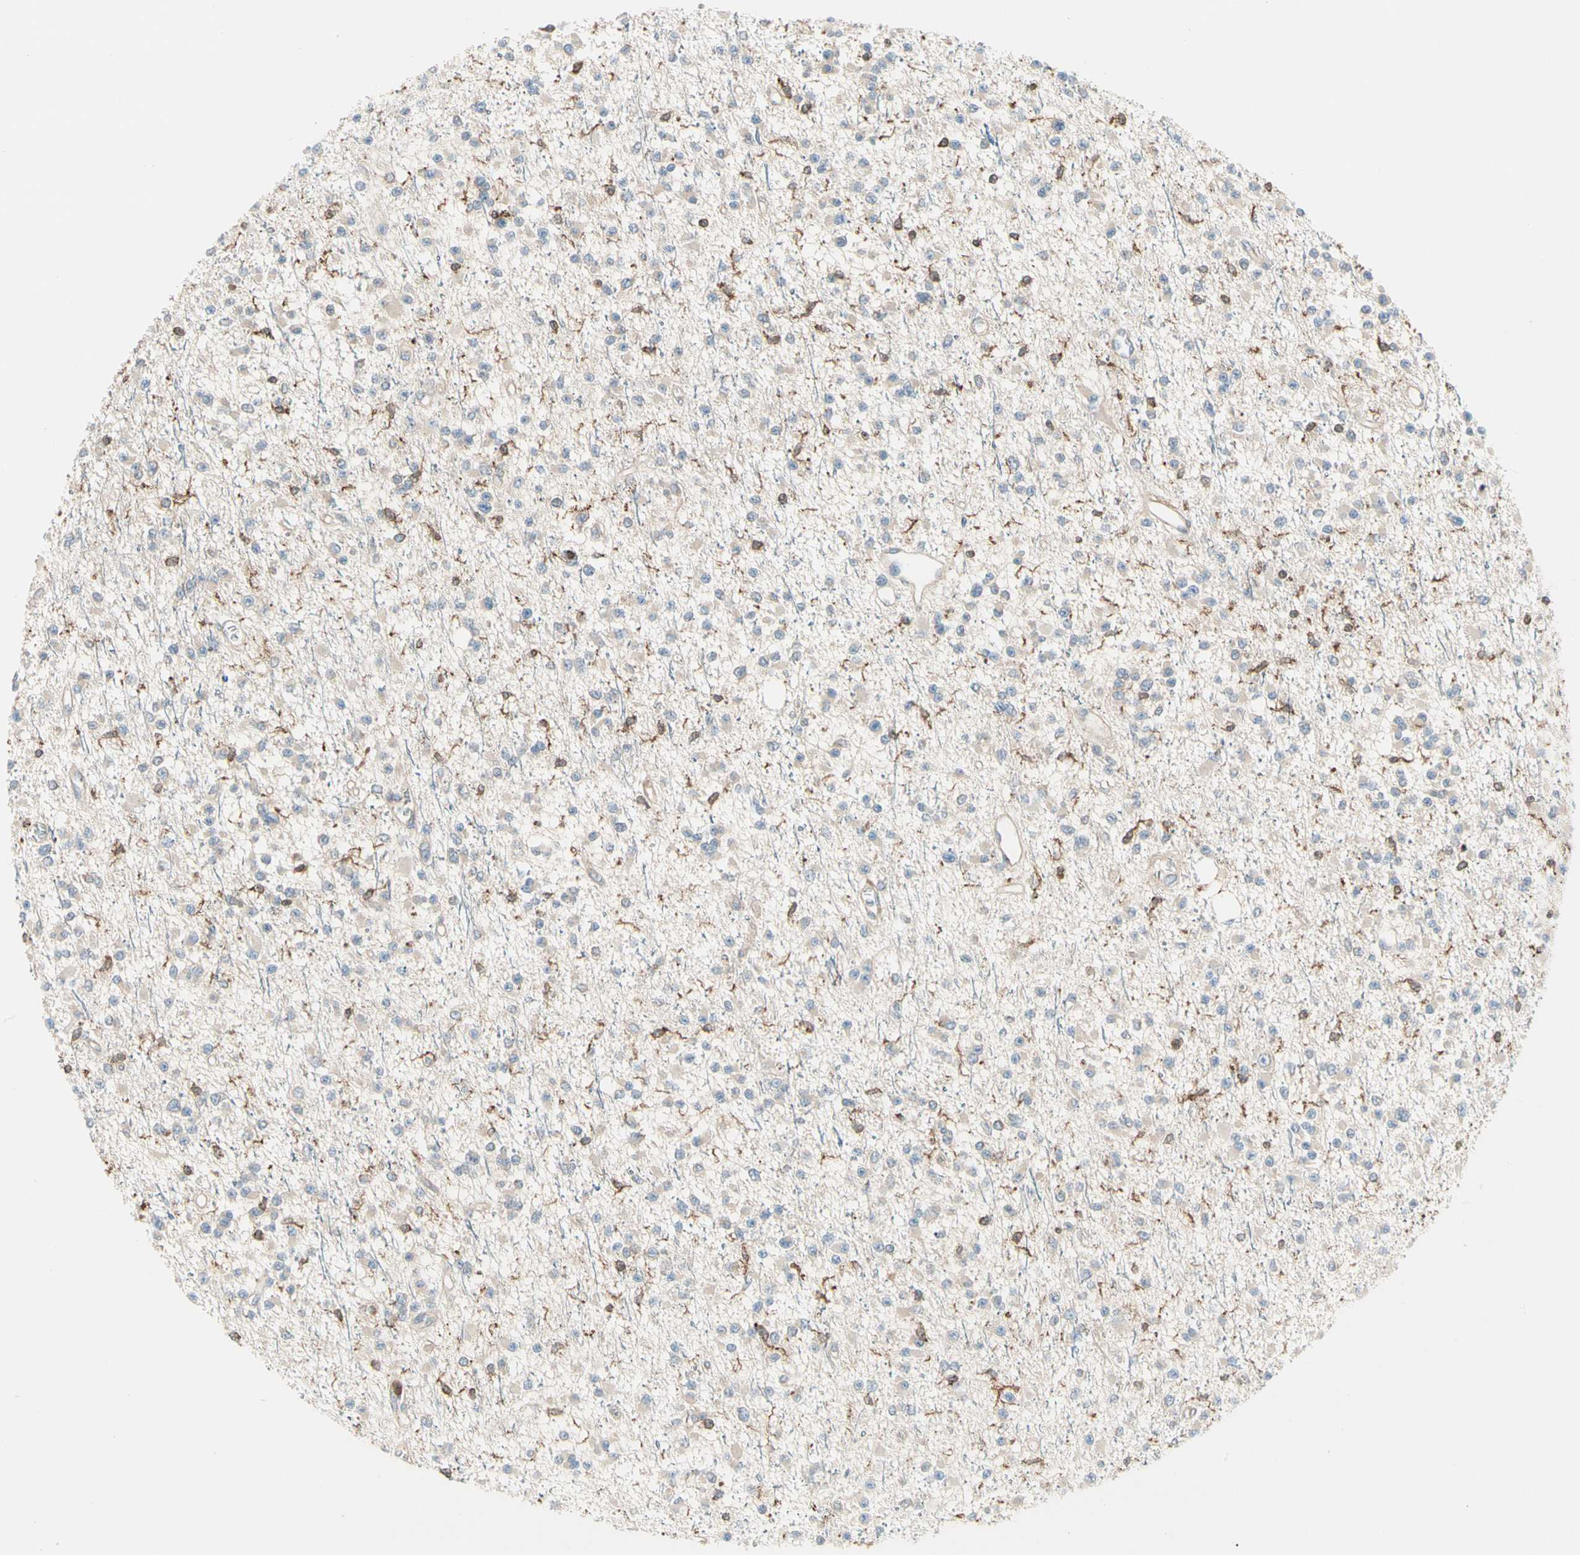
{"staining": {"intensity": "moderate", "quantity": "<25%", "location": "cytoplasmic/membranous"}, "tissue": "glioma", "cell_type": "Tumor cells", "image_type": "cancer", "snomed": [{"axis": "morphology", "description": "Glioma, malignant, Low grade"}, {"axis": "topography", "description": "Brain"}], "caption": "Low-grade glioma (malignant) stained with a protein marker demonstrates moderate staining in tumor cells.", "gene": "CAPZA2", "patient": {"sex": "female", "age": 22}}